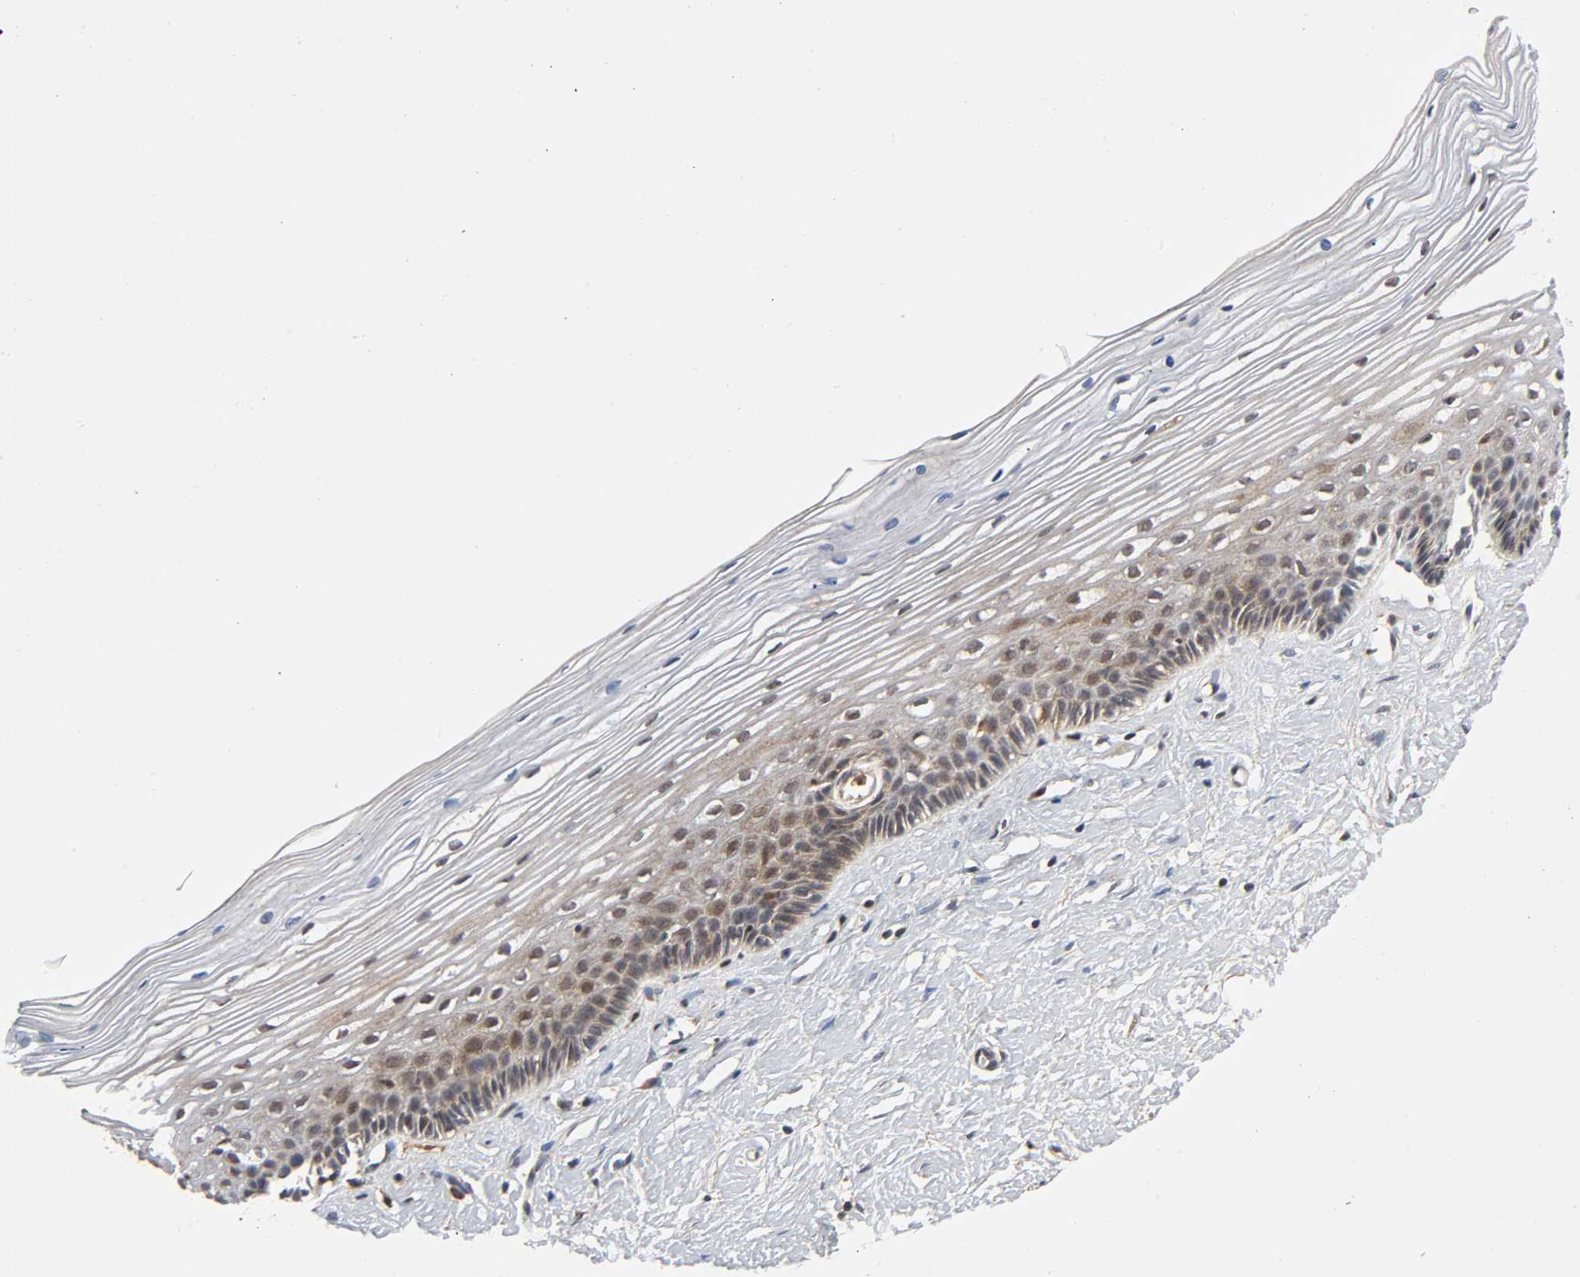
{"staining": {"intensity": "moderate", "quantity": ">75%", "location": "cytoplasmic/membranous,nuclear"}, "tissue": "cervix", "cell_type": "Glandular cells", "image_type": "normal", "snomed": [{"axis": "morphology", "description": "Normal tissue, NOS"}, {"axis": "topography", "description": "Cervix"}], "caption": "IHC histopathology image of benign cervix: human cervix stained using immunohistochemistry displays medium levels of moderate protein expression localized specifically in the cytoplasmic/membranous,nuclear of glandular cells, appearing as a cytoplasmic/membranous,nuclear brown color.", "gene": "CASP9", "patient": {"sex": "female", "age": 40}}